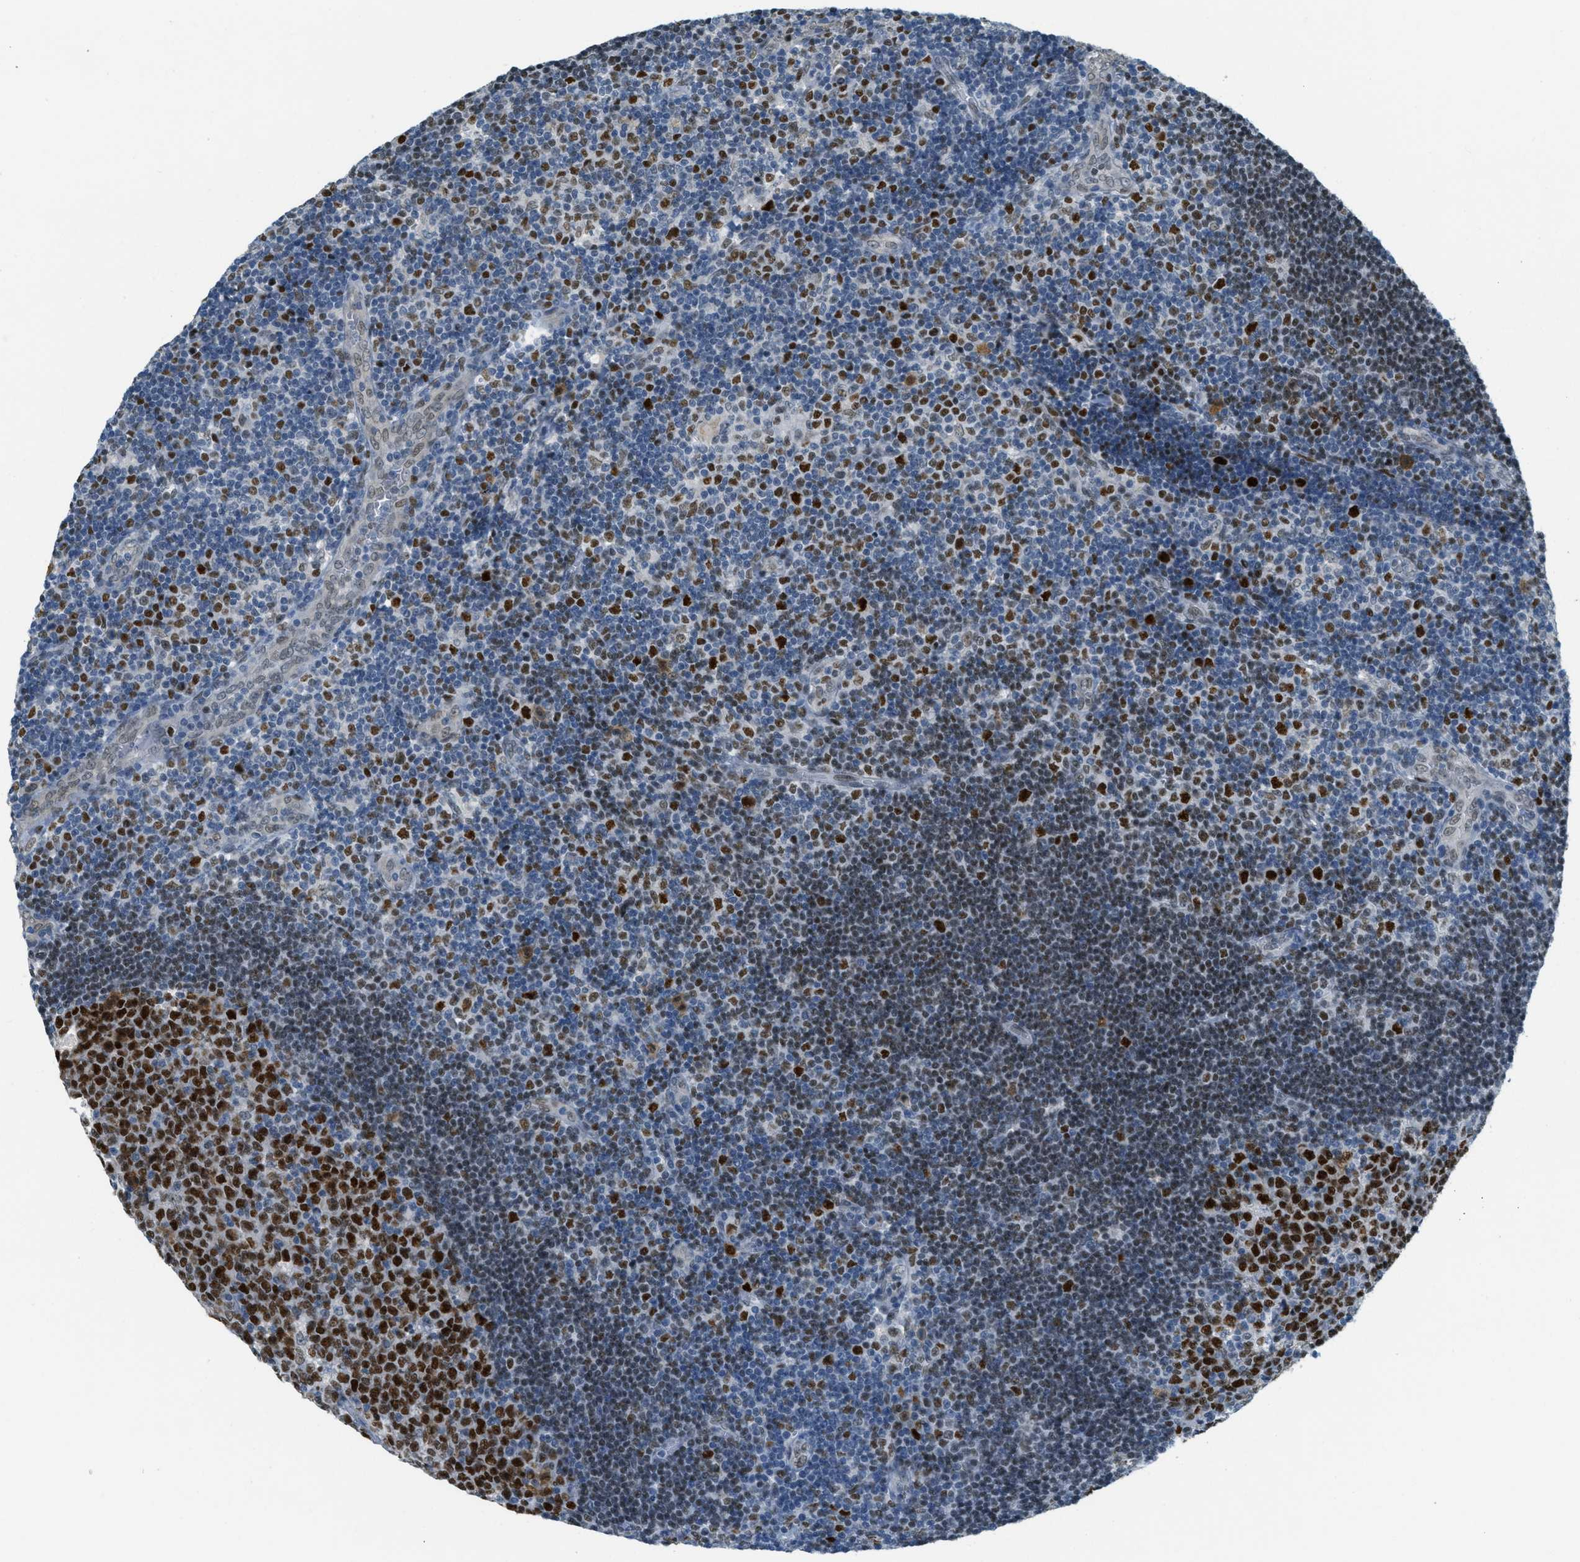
{"staining": {"intensity": "strong", "quantity": ">75%", "location": "nuclear"}, "tissue": "lymph node", "cell_type": "Germinal center cells", "image_type": "normal", "snomed": [{"axis": "morphology", "description": "Normal tissue, NOS"}, {"axis": "topography", "description": "Lymph node"}, {"axis": "topography", "description": "Salivary gland"}], "caption": "Lymph node stained for a protein exhibits strong nuclear positivity in germinal center cells. (DAB (3,3'-diaminobenzidine) = brown stain, brightfield microscopy at high magnification).", "gene": "TCF3", "patient": {"sex": "male", "age": 8}}